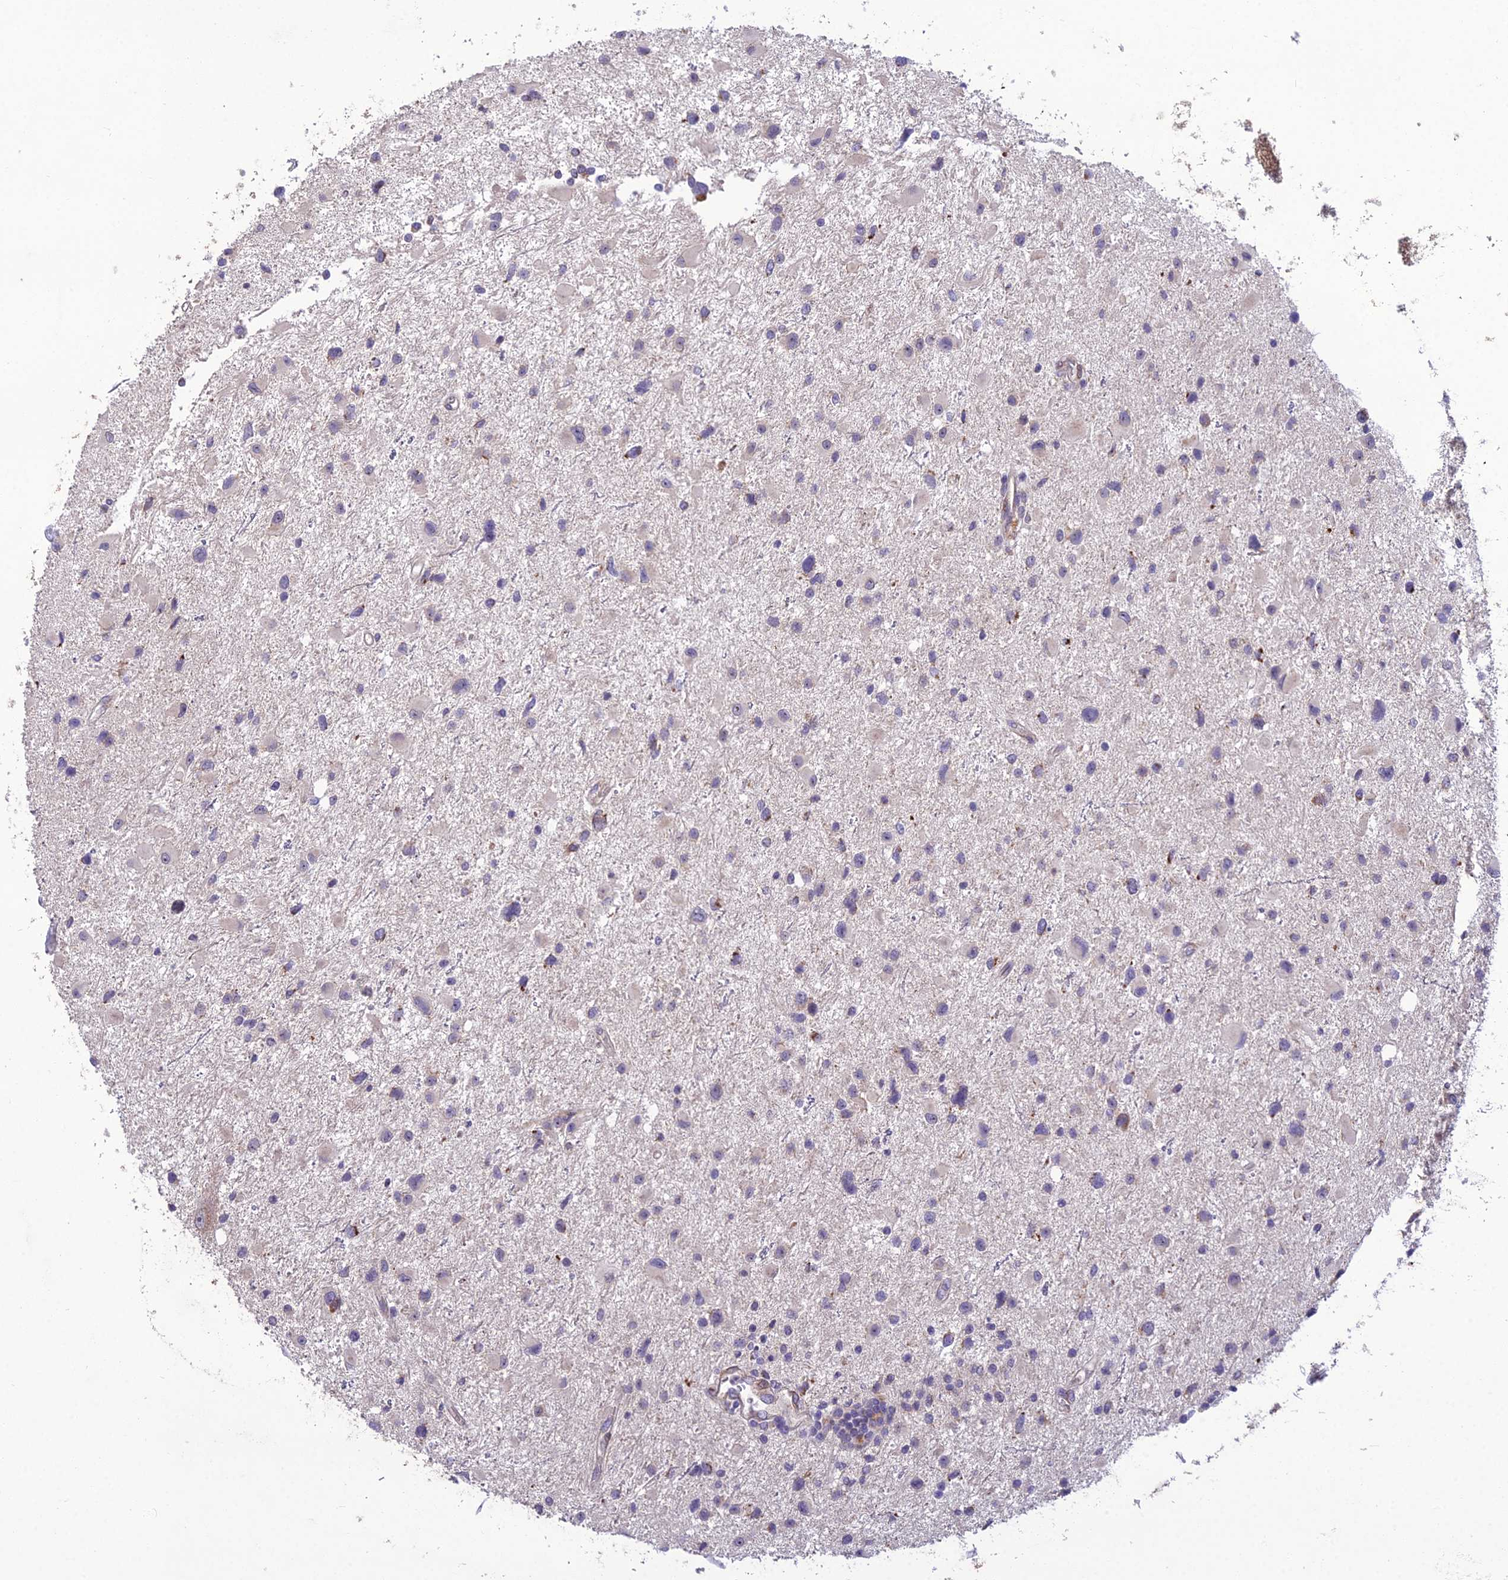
{"staining": {"intensity": "negative", "quantity": "none", "location": "none"}, "tissue": "glioma", "cell_type": "Tumor cells", "image_type": "cancer", "snomed": [{"axis": "morphology", "description": "Glioma, malignant, Low grade"}, {"axis": "topography", "description": "Brain"}], "caption": "High power microscopy image of an IHC photomicrograph of low-grade glioma (malignant), revealing no significant positivity in tumor cells.", "gene": "NODAL", "patient": {"sex": "female", "age": 32}}